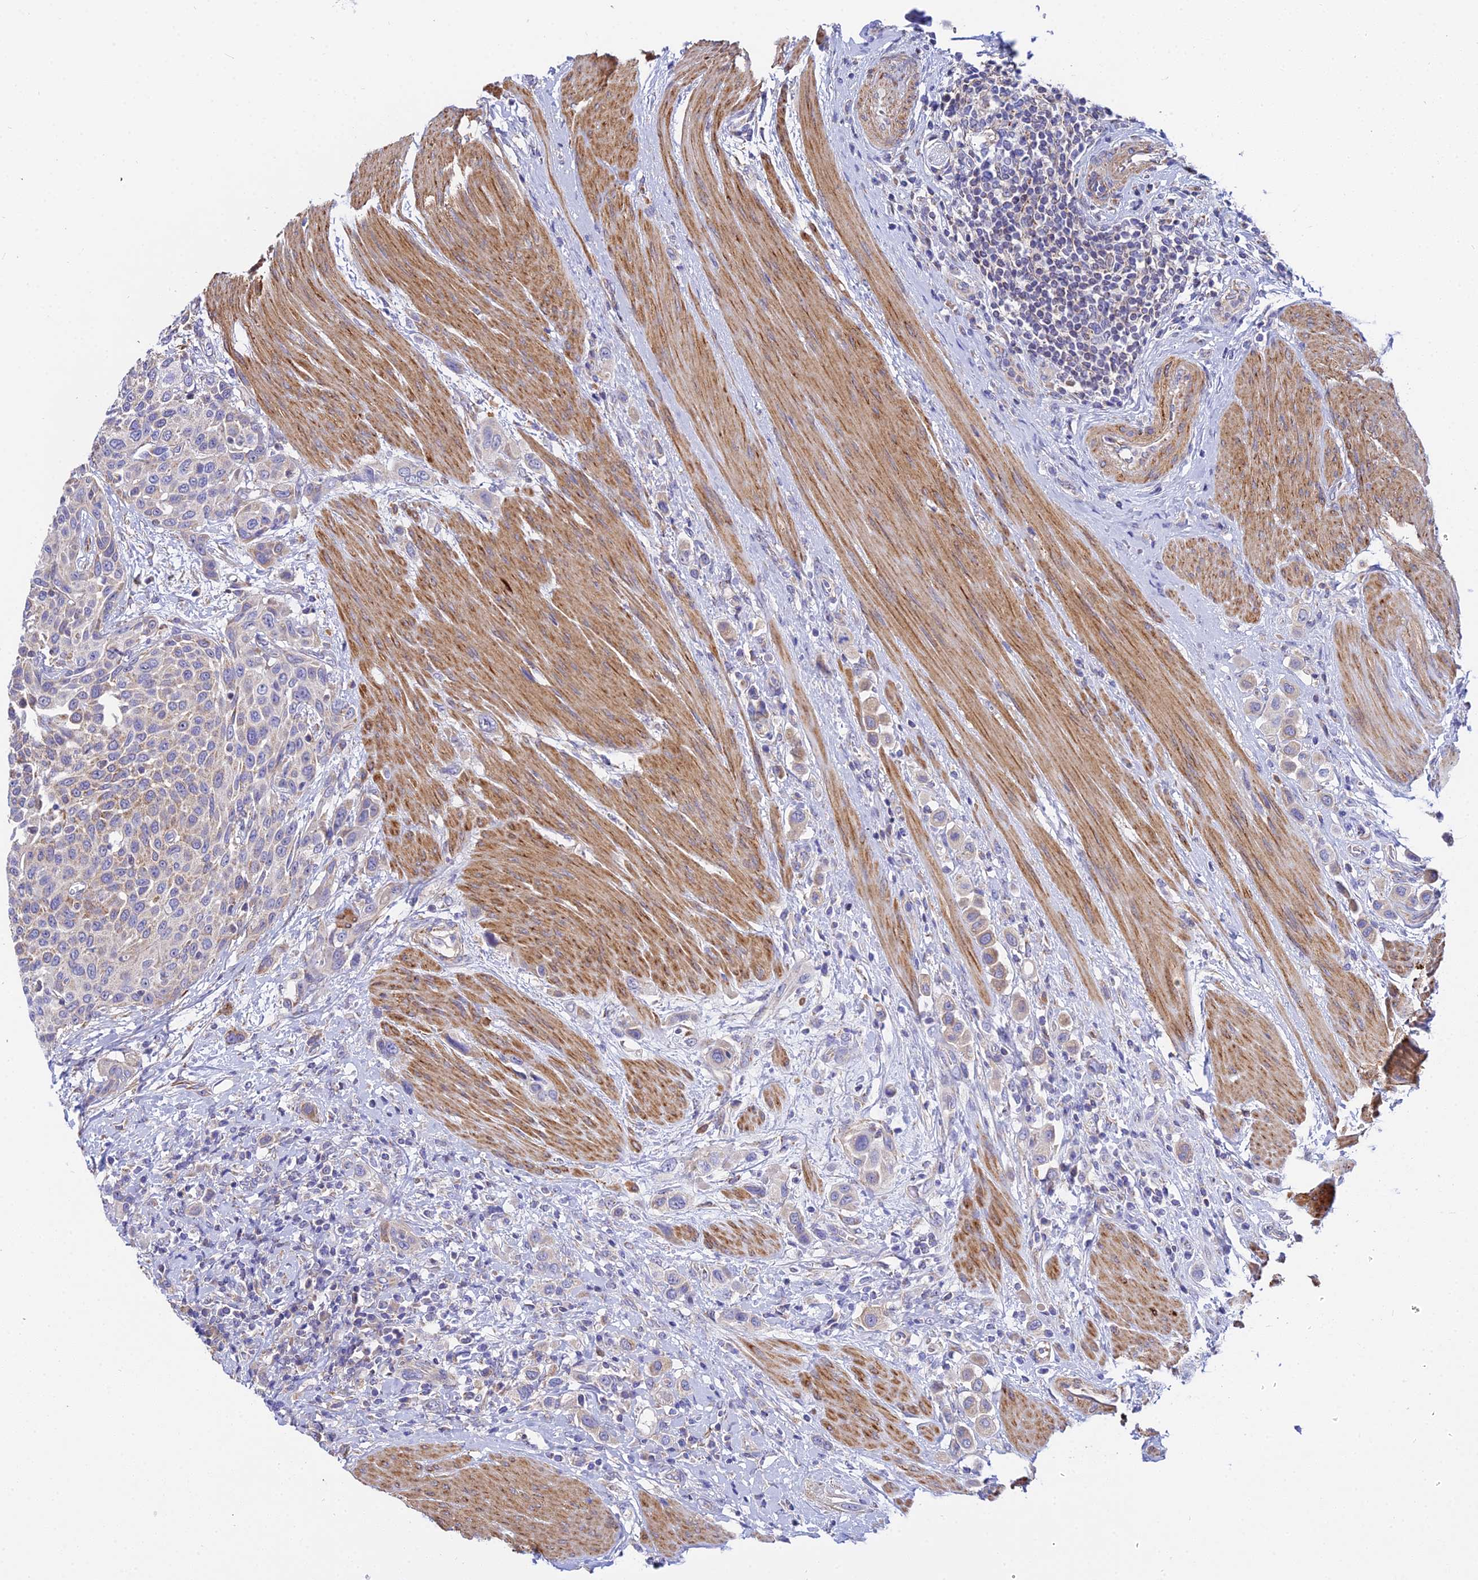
{"staining": {"intensity": "weak", "quantity": "25%-75%", "location": "cytoplasmic/membranous"}, "tissue": "urothelial cancer", "cell_type": "Tumor cells", "image_type": "cancer", "snomed": [{"axis": "morphology", "description": "Urothelial carcinoma, High grade"}, {"axis": "topography", "description": "Urinary bladder"}], "caption": "Tumor cells show low levels of weak cytoplasmic/membranous expression in approximately 25%-75% of cells in human urothelial cancer. (brown staining indicates protein expression, while blue staining denotes nuclei).", "gene": "ACOT2", "patient": {"sex": "male", "age": 50}}